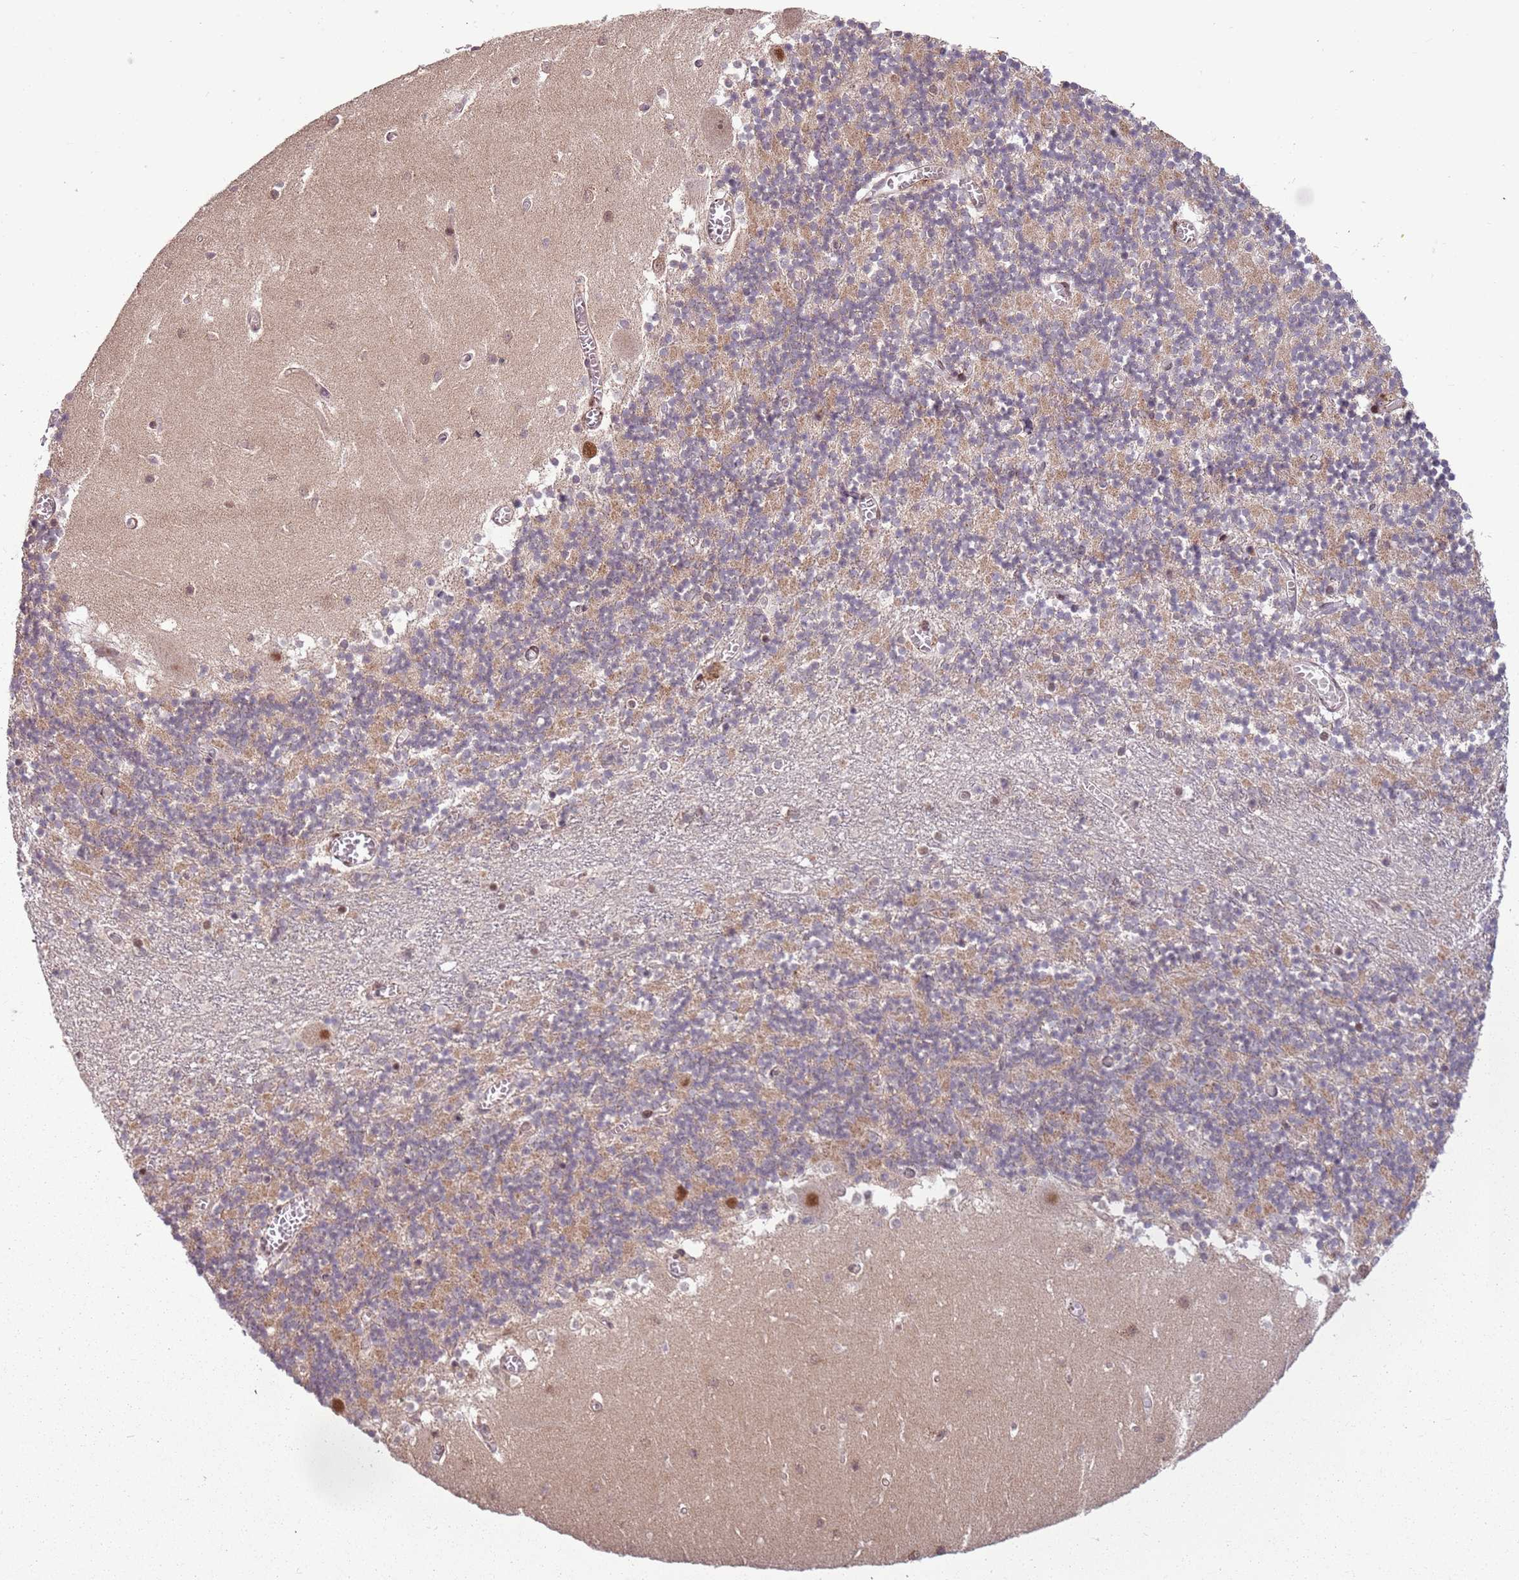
{"staining": {"intensity": "weak", "quantity": "25%-75%", "location": "cytoplasmic/membranous"}, "tissue": "cerebellum", "cell_type": "Cells in granular layer", "image_type": "normal", "snomed": [{"axis": "morphology", "description": "Normal tissue, NOS"}, {"axis": "topography", "description": "Cerebellum"}], "caption": "Protein expression analysis of normal human cerebellum reveals weak cytoplasmic/membranous positivity in approximately 25%-75% of cells in granular layer.", "gene": "POLR3H", "patient": {"sex": "female", "age": 28}}